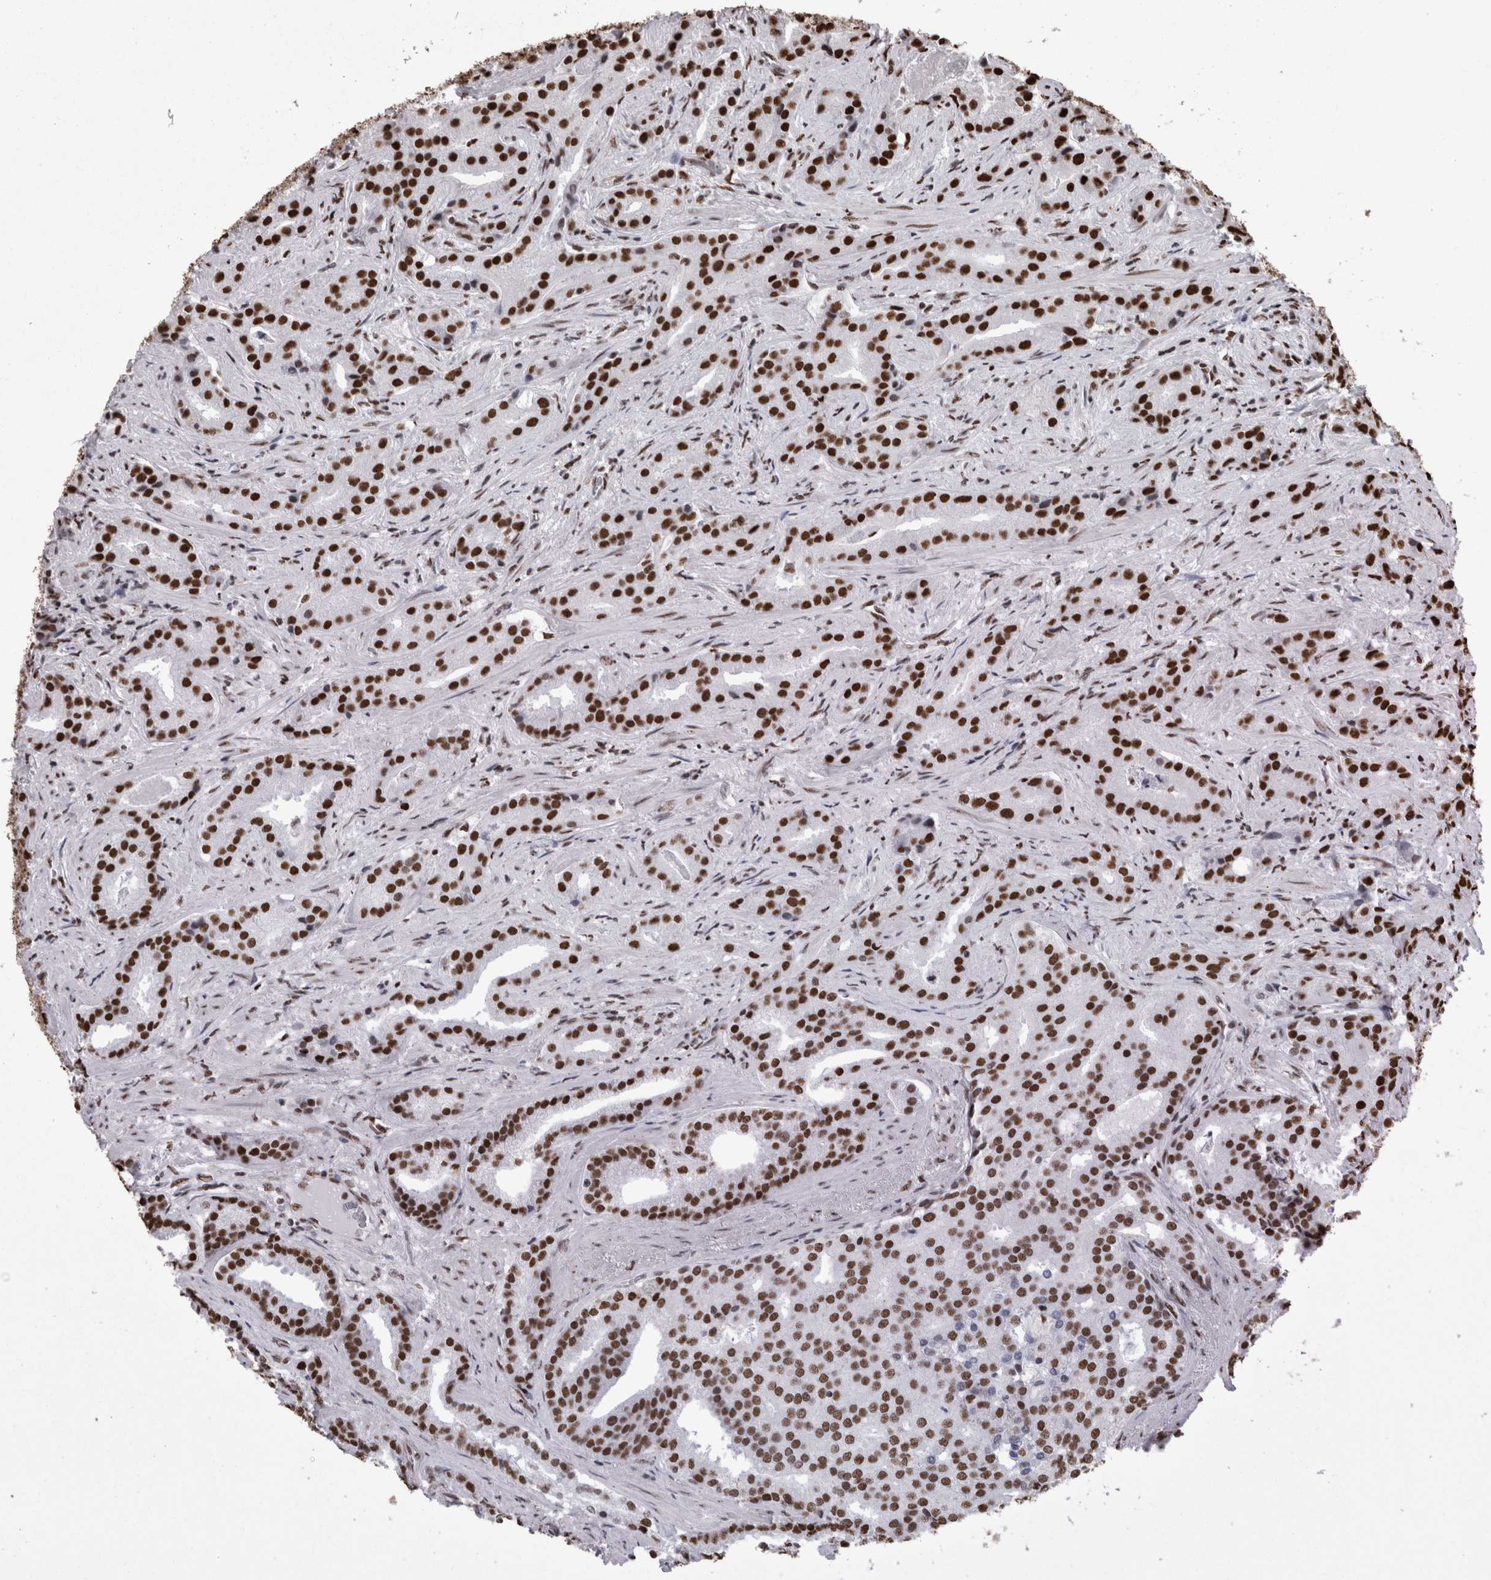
{"staining": {"intensity": "strong", "quantity": ">75%", "location": "nuclear"}, "tissue": "prostate cancer", "cell_type": "Tumor cells", "image_type": "cancer", "snomed": [{"axis": "morphology", "description": "Adenocarcinoma, Low grade"}, {"axis": "topography", "description": "Prostate"}], "caption": "Protein expression analysis of prostate cancer displays strong nuclear positivity in about >75% of tumor cells.", "gene": "HNRNPM", "patient": {"sex": "male", "age": 67}}